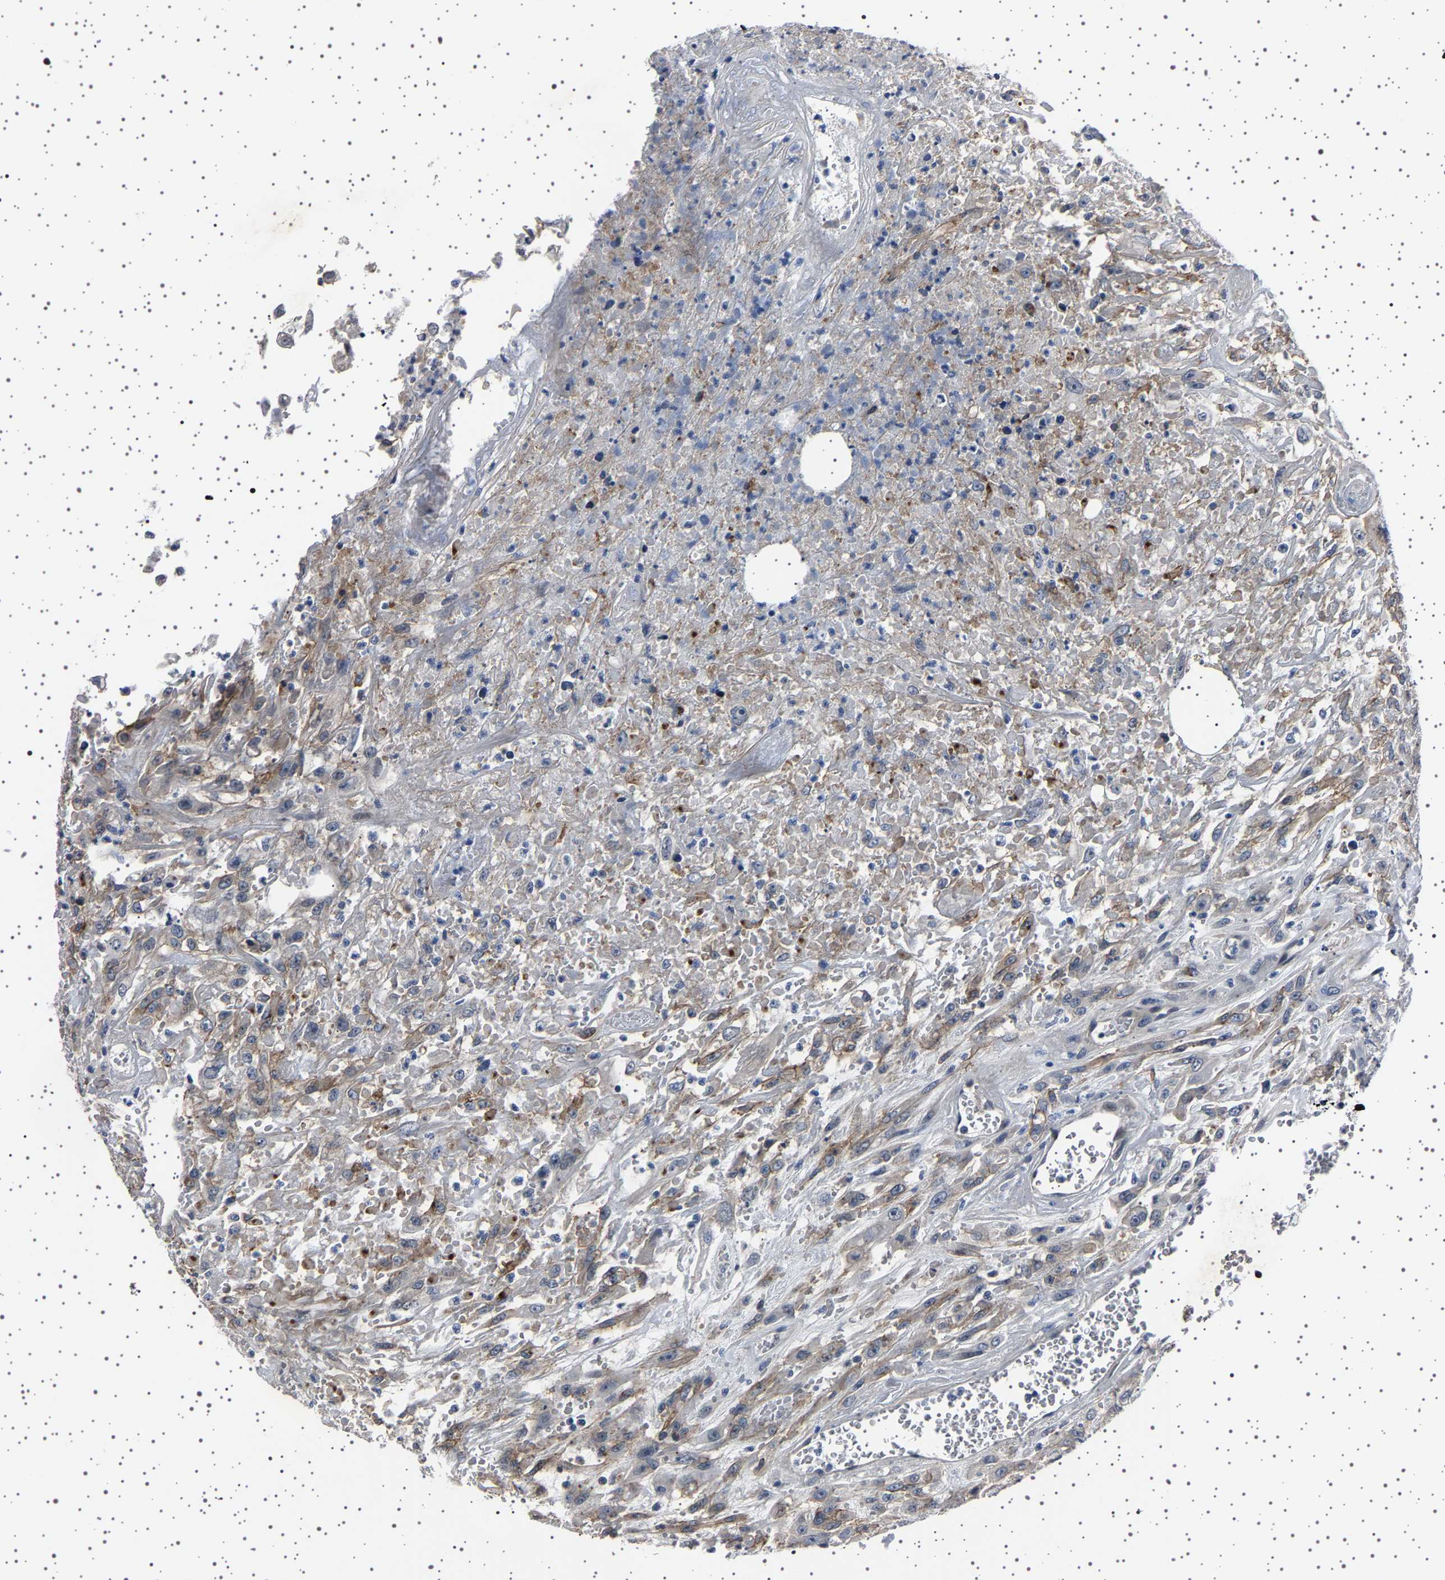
{"staining": {"intensity": "weak", "quantity": "25%-75%", "location": "cytoplasmic/membranous"}, "tissue": "urothelial cancer", "cell_type": "Tumor cells", "image_type": "cancer", "snomed": [{"axis": "morphology", "description": "Urothelial carcinoma, High grade"}, {"axis": "topography", "description": "Urinary bladder"}], "caption": "Human high-grade urothelial carcinoma stained for a protein (brown) shows weak cytoplasmic/membranous positive expression in about 25%-75% of tumor cells.", "gene": "PAK5", "patient": {"sex": "male", "age": 46}}